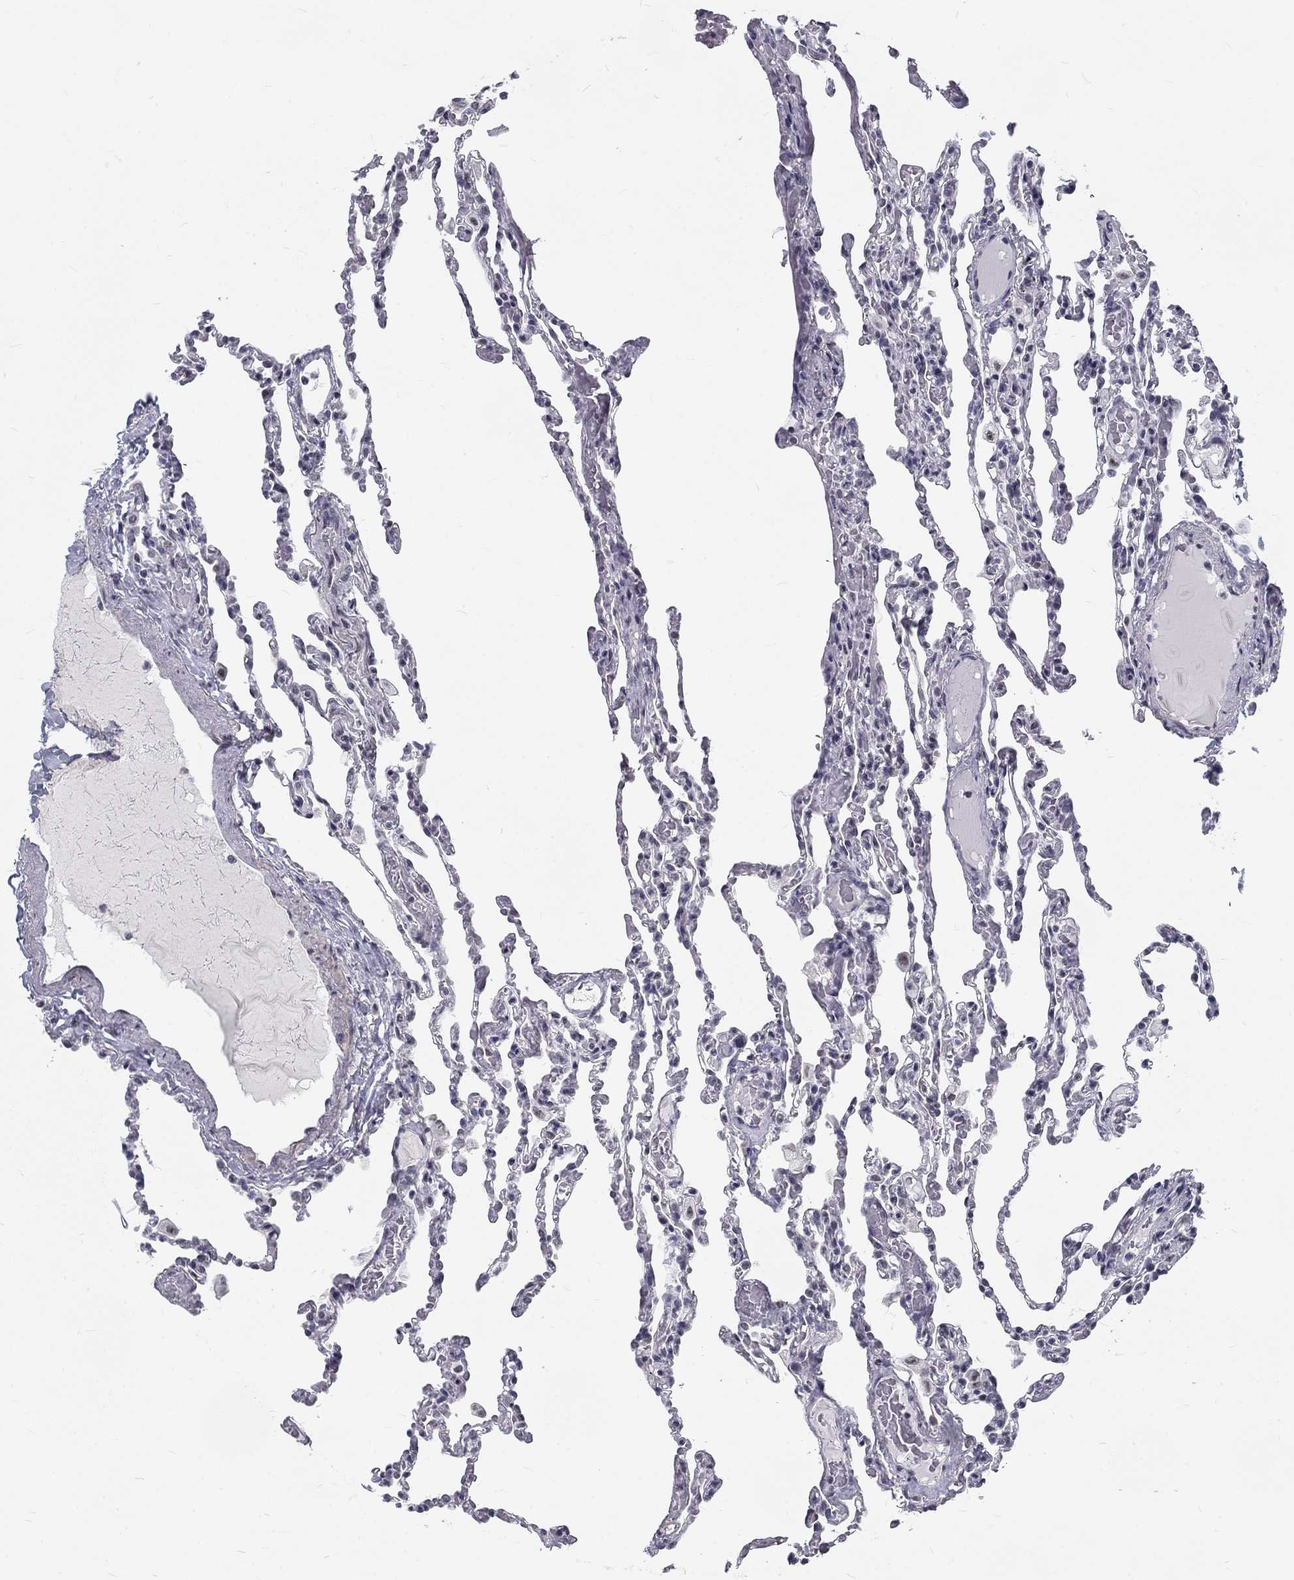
{"staining": {"intensity": "negative", "quantity": "none", "location": "none"}, "tissue": "lung", "cell_type": "Alveolar cells", "image_type": "normal", "snomed": [{"axis": "morphology", "description": "Normal tissue, NOS"}, {"axis": "topography", "description": "Lung"}], "caption": "An image of human lung is negative for staining in alveolar cells. The staining was performed using DAB (3,3'-diaminobenzidine) to visualize the protein expression in brown, while the nuclei were stained in blue with hematoxylin (Magnification: 20x).", "gene": "SNORC", "patient": {"sex": "female", "age": 43}}